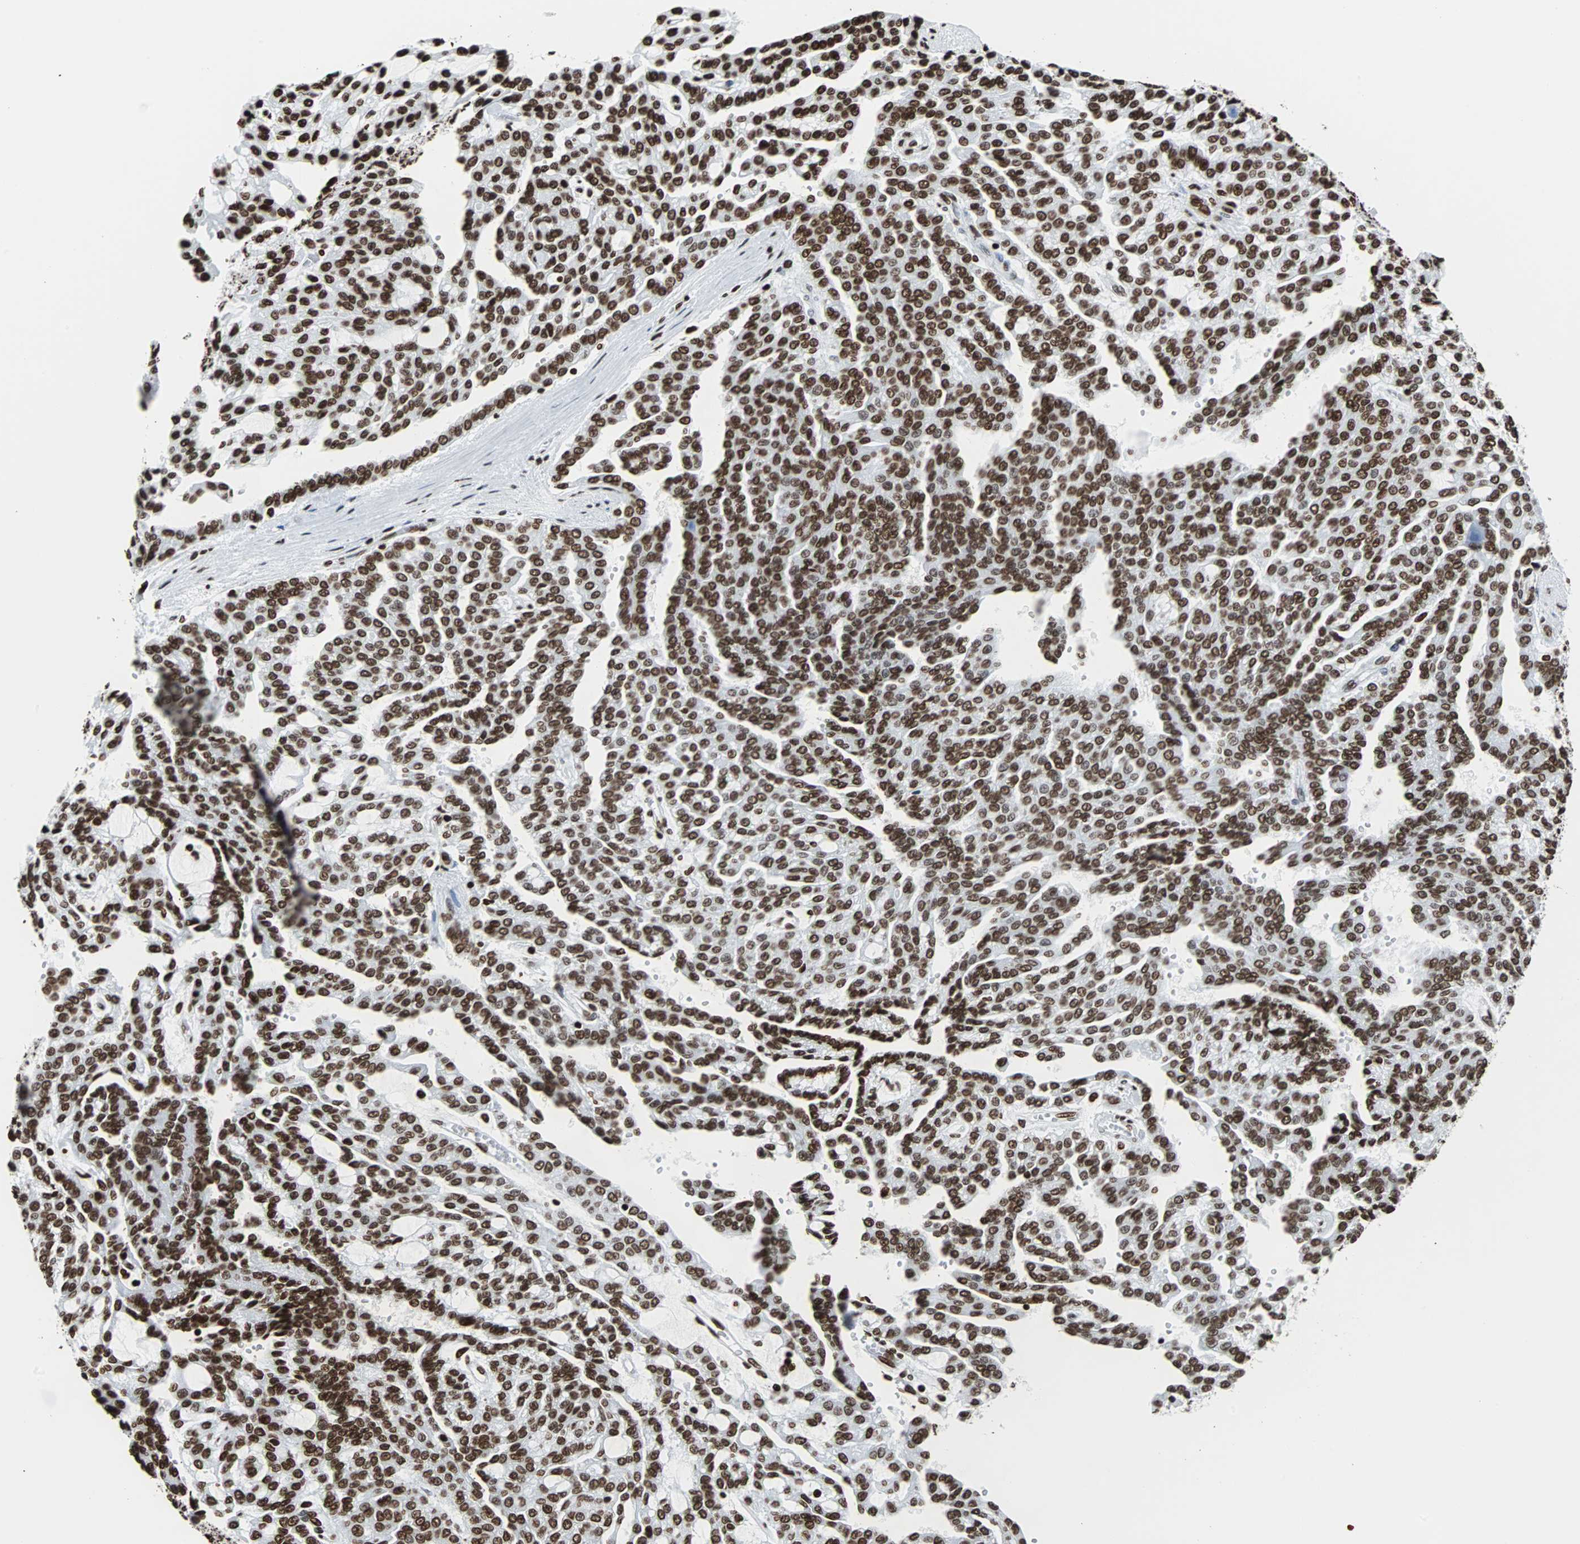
{"staining": {"intensity": "strong", "quantity": ">75%", "location": "nuclear"}, "tissue": "renal cancer", "cell_type": "Tumor cells", "image_type": "cancer", "snomed": [{"axis": "morphology", "description": "Adenocarcinoma, NOS"}, {"axis": "topography", "description": "Kidney"}], "caption": "High-power microscopy captured an IHC photomicrograph of adenocarcinoma (renal), revealing strong nuclear staining in about >75% of tumor cells.", "gene": "H2BC18", "patient": {"sex": "male", "age": 63}}